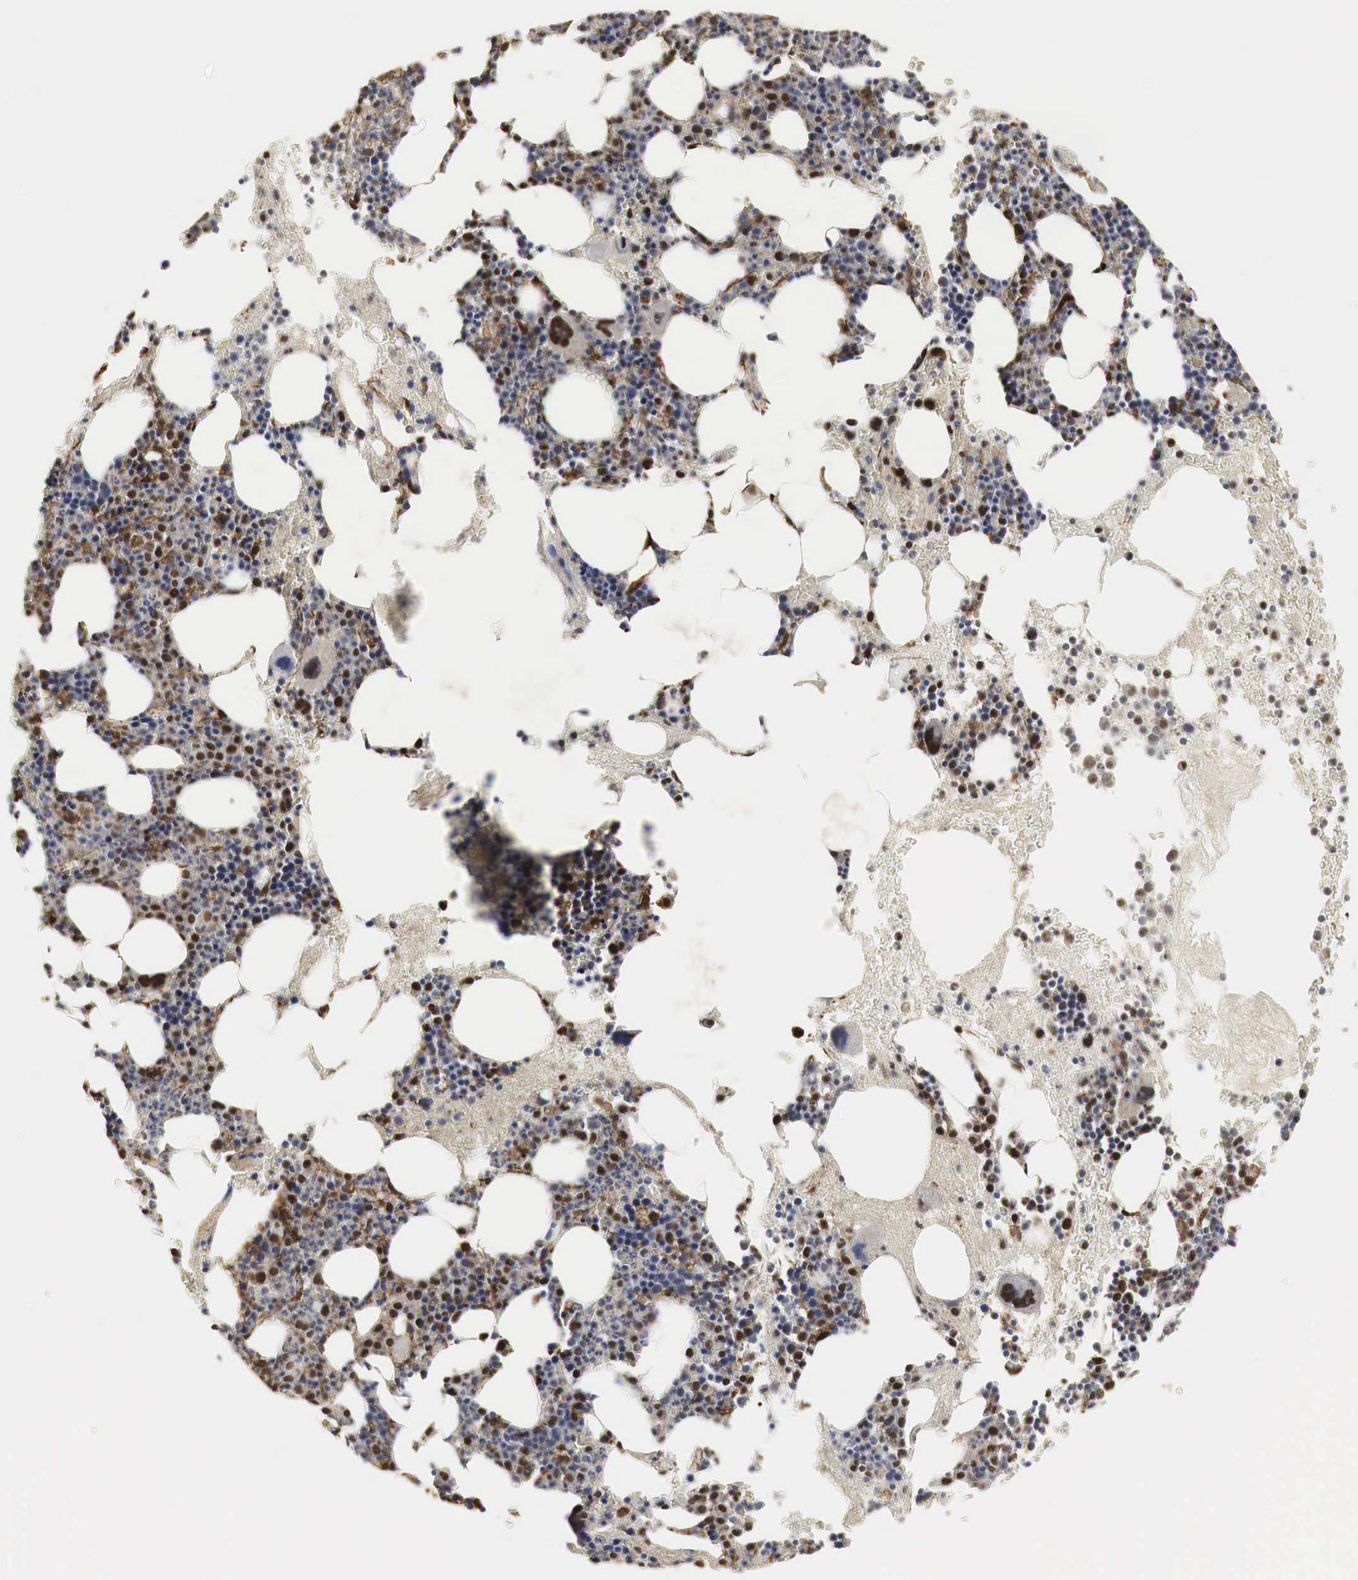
{"staining": {"intensity": "moderate", "quantity": "25%-75%", "location": "nuclear"}, "tissue": "bone marrow", "cell_type": "Hematopoietic cells", "image_type": "normal", "snomed": [{"axis": "morphology", "description": "Normal tissue, NOS"}, {"axis": "topography", "description": "Bone marrow"}], "caption": "Bone marrow stained with IHC demonstrates moderate nuclear expression in about 25%-75% of hematopoietic cells. Ihc stains the protein in brown and the nuclei are stained blue.", "gene": "SPIN1", "patient": {"sex": "male", "age": 75}}